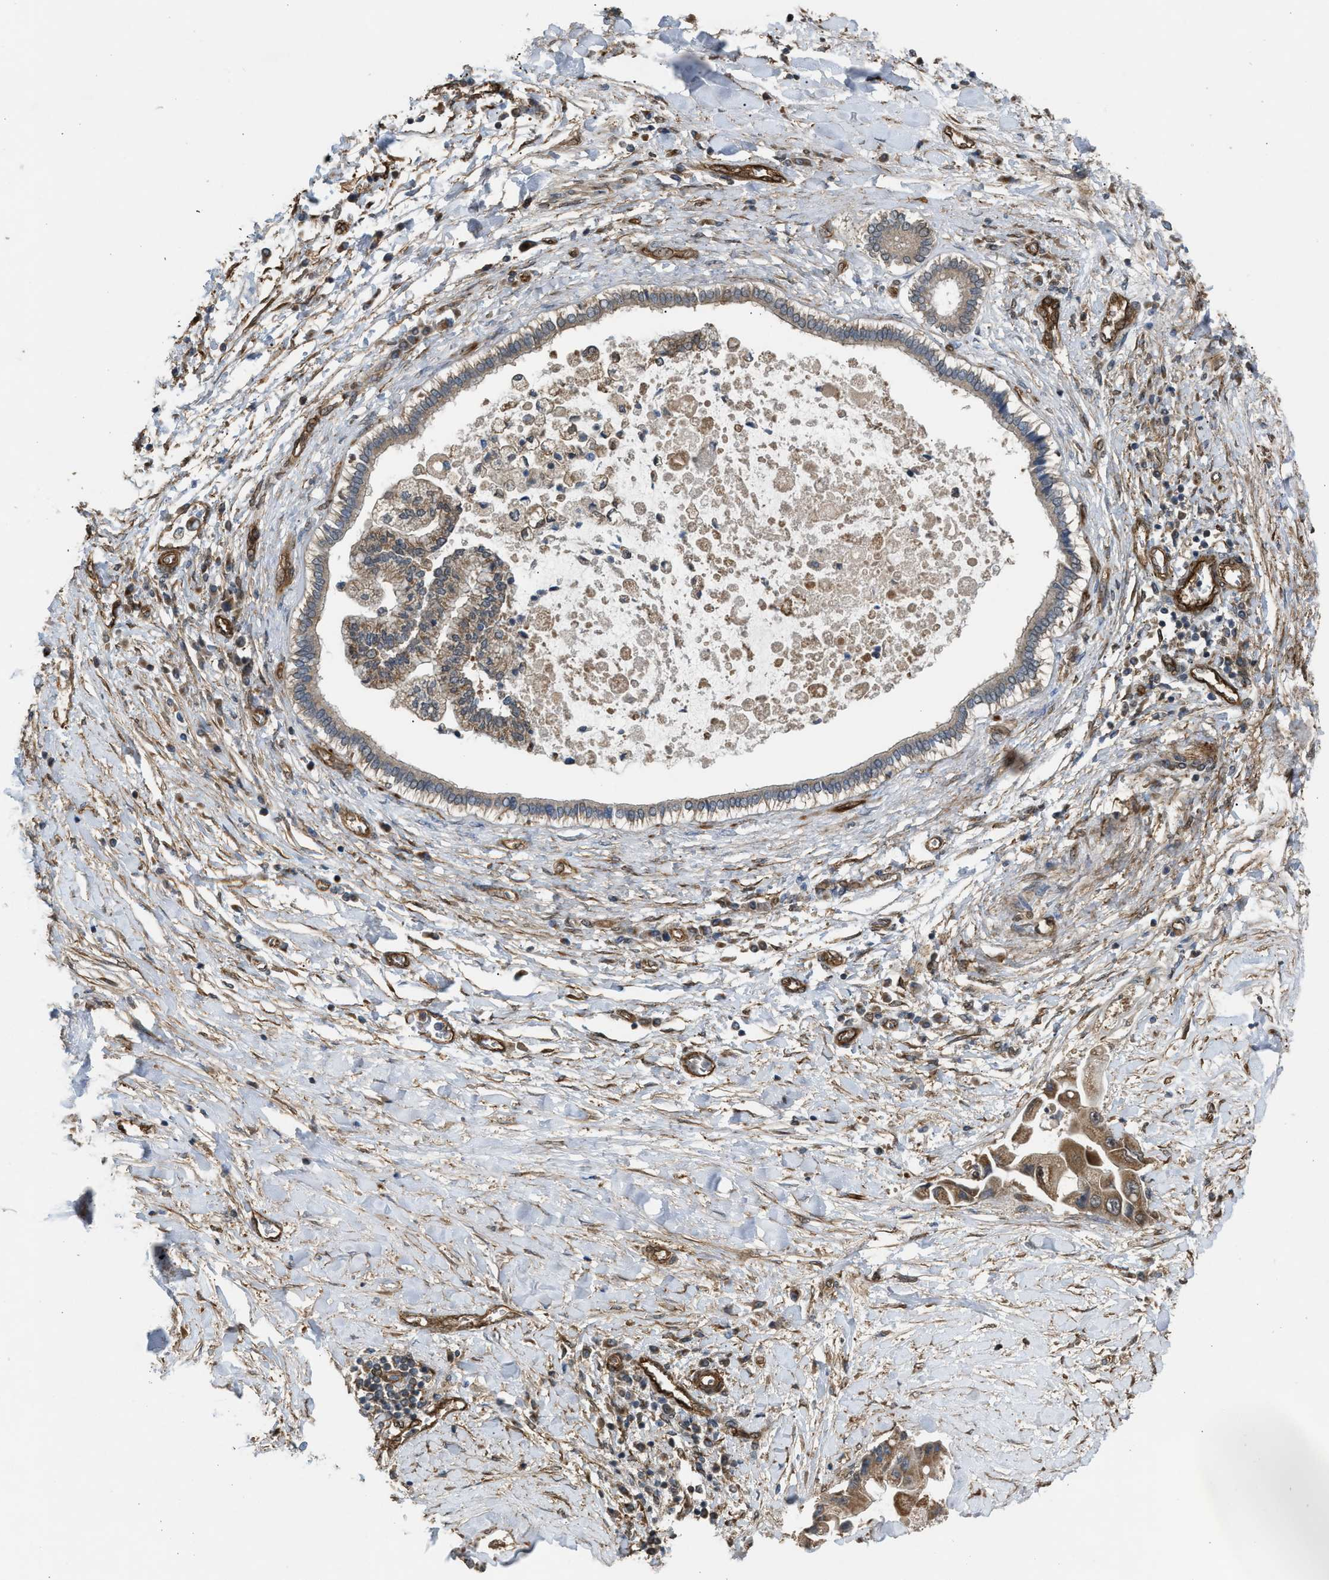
{"staining": {"intensity": "moderate", "quantity": ">75%", "location": "cytoplasmic/membranous"}, "tissue": "liver cancer", "cell_type": "Tumor cells", "image_type": "cancer", "snomed": [{"axis": "morphology", "description": "Cholangiocarcinoma"}, {"axis": "topography", "description": "Liver"}], "caption": "Liver cancer (cholangiocarcinoma) stained for a protein reveals moderate cytoplasmic/membranous positivity in tumor cells. (DAB (3,3'-diaminobenzidine) IHC, brown staining for protein, blue staining for nuclei).", "gene": "BAG3", "patient": {"sex": "male", "age": 50}}